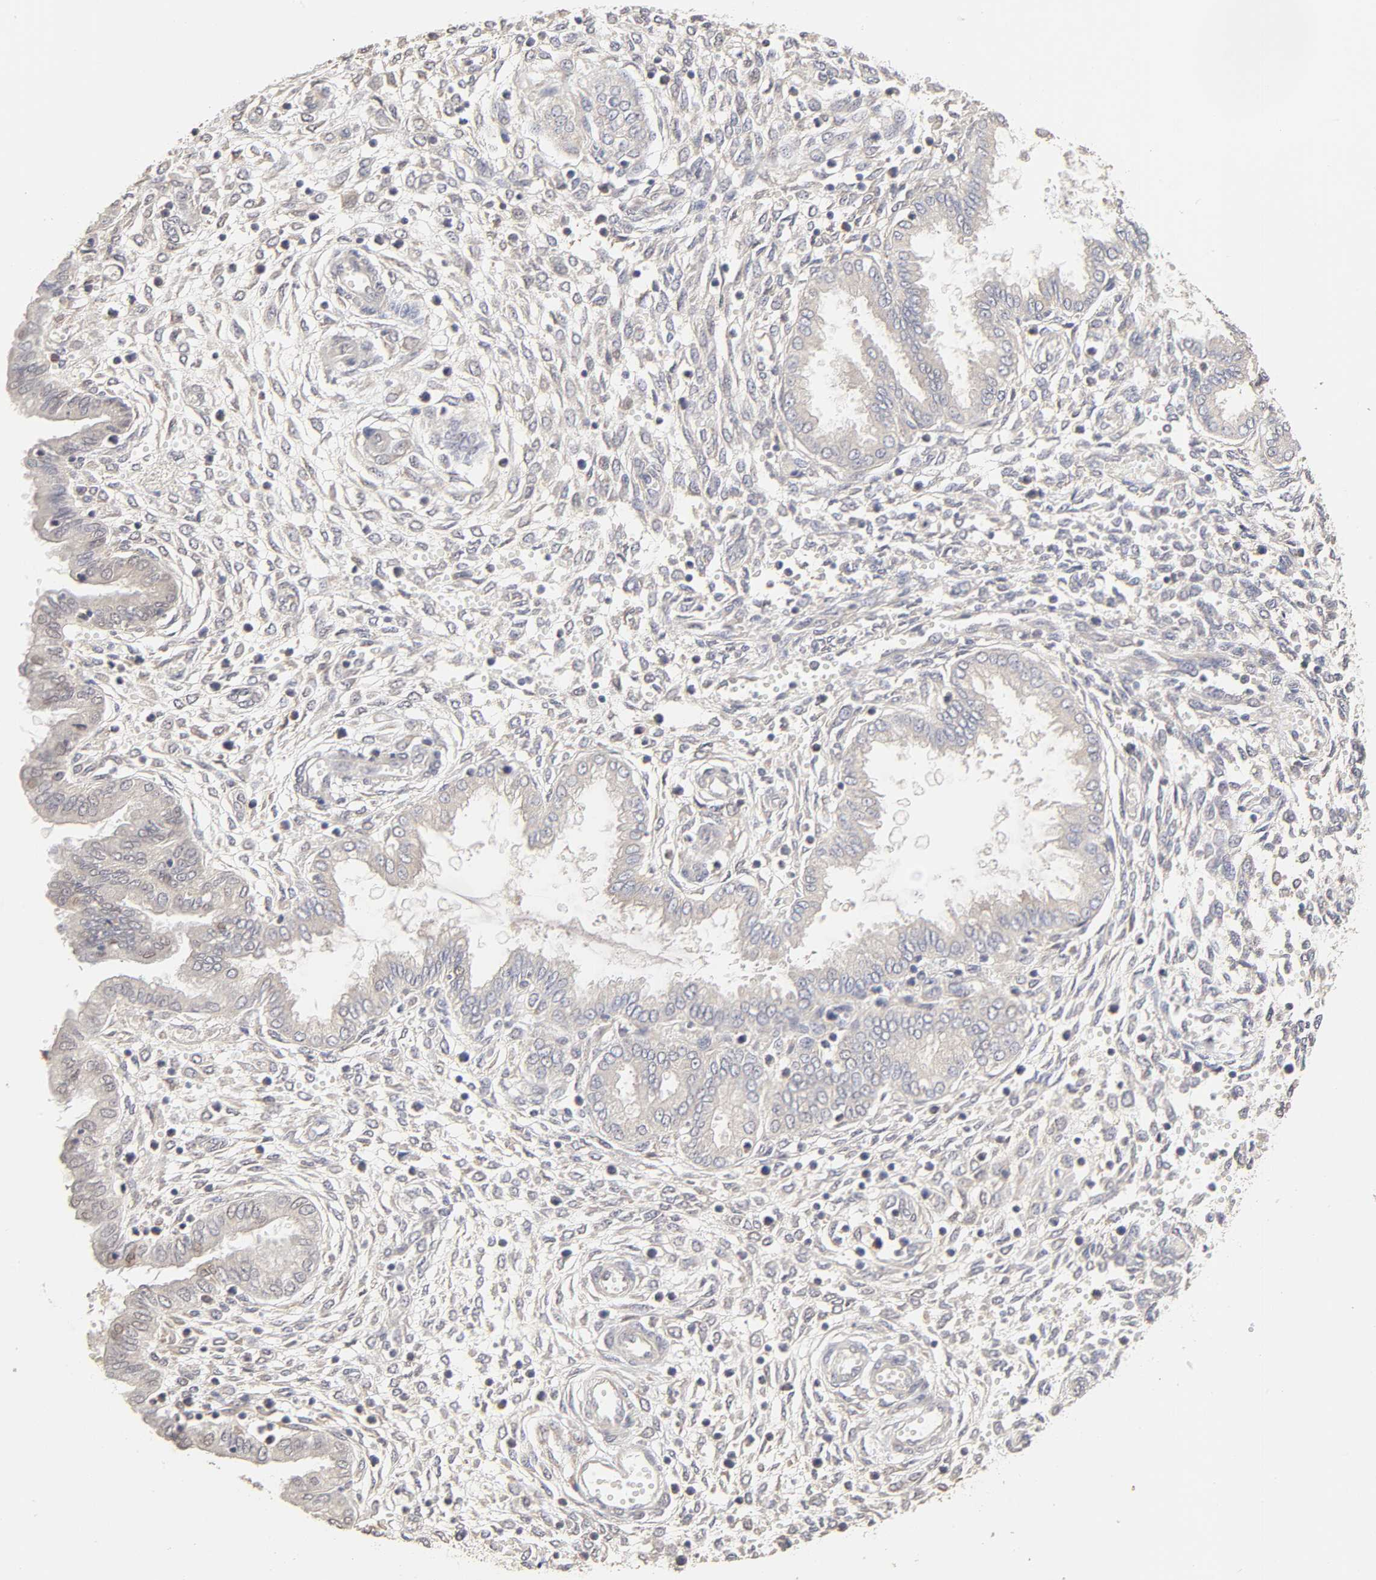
{"staining": {"intensity": "negative", "quantity": "none", "location": "none"}, "tissue": "endometrium", "cell_type": "Cells in endometrial stroma", "image_type": "normal", "snomed": [{"axis": "morphology", "description": "Normal tissue, NOS"}, {"axis": "topography", "description": "Endometrium"}], "caption": "This is an IHC micrograph of benign human endometrium. There is no positivity in cells in endometrial stroma.", "gene": "AP1G2", "patient": {"sex": "female", "age": 33}}